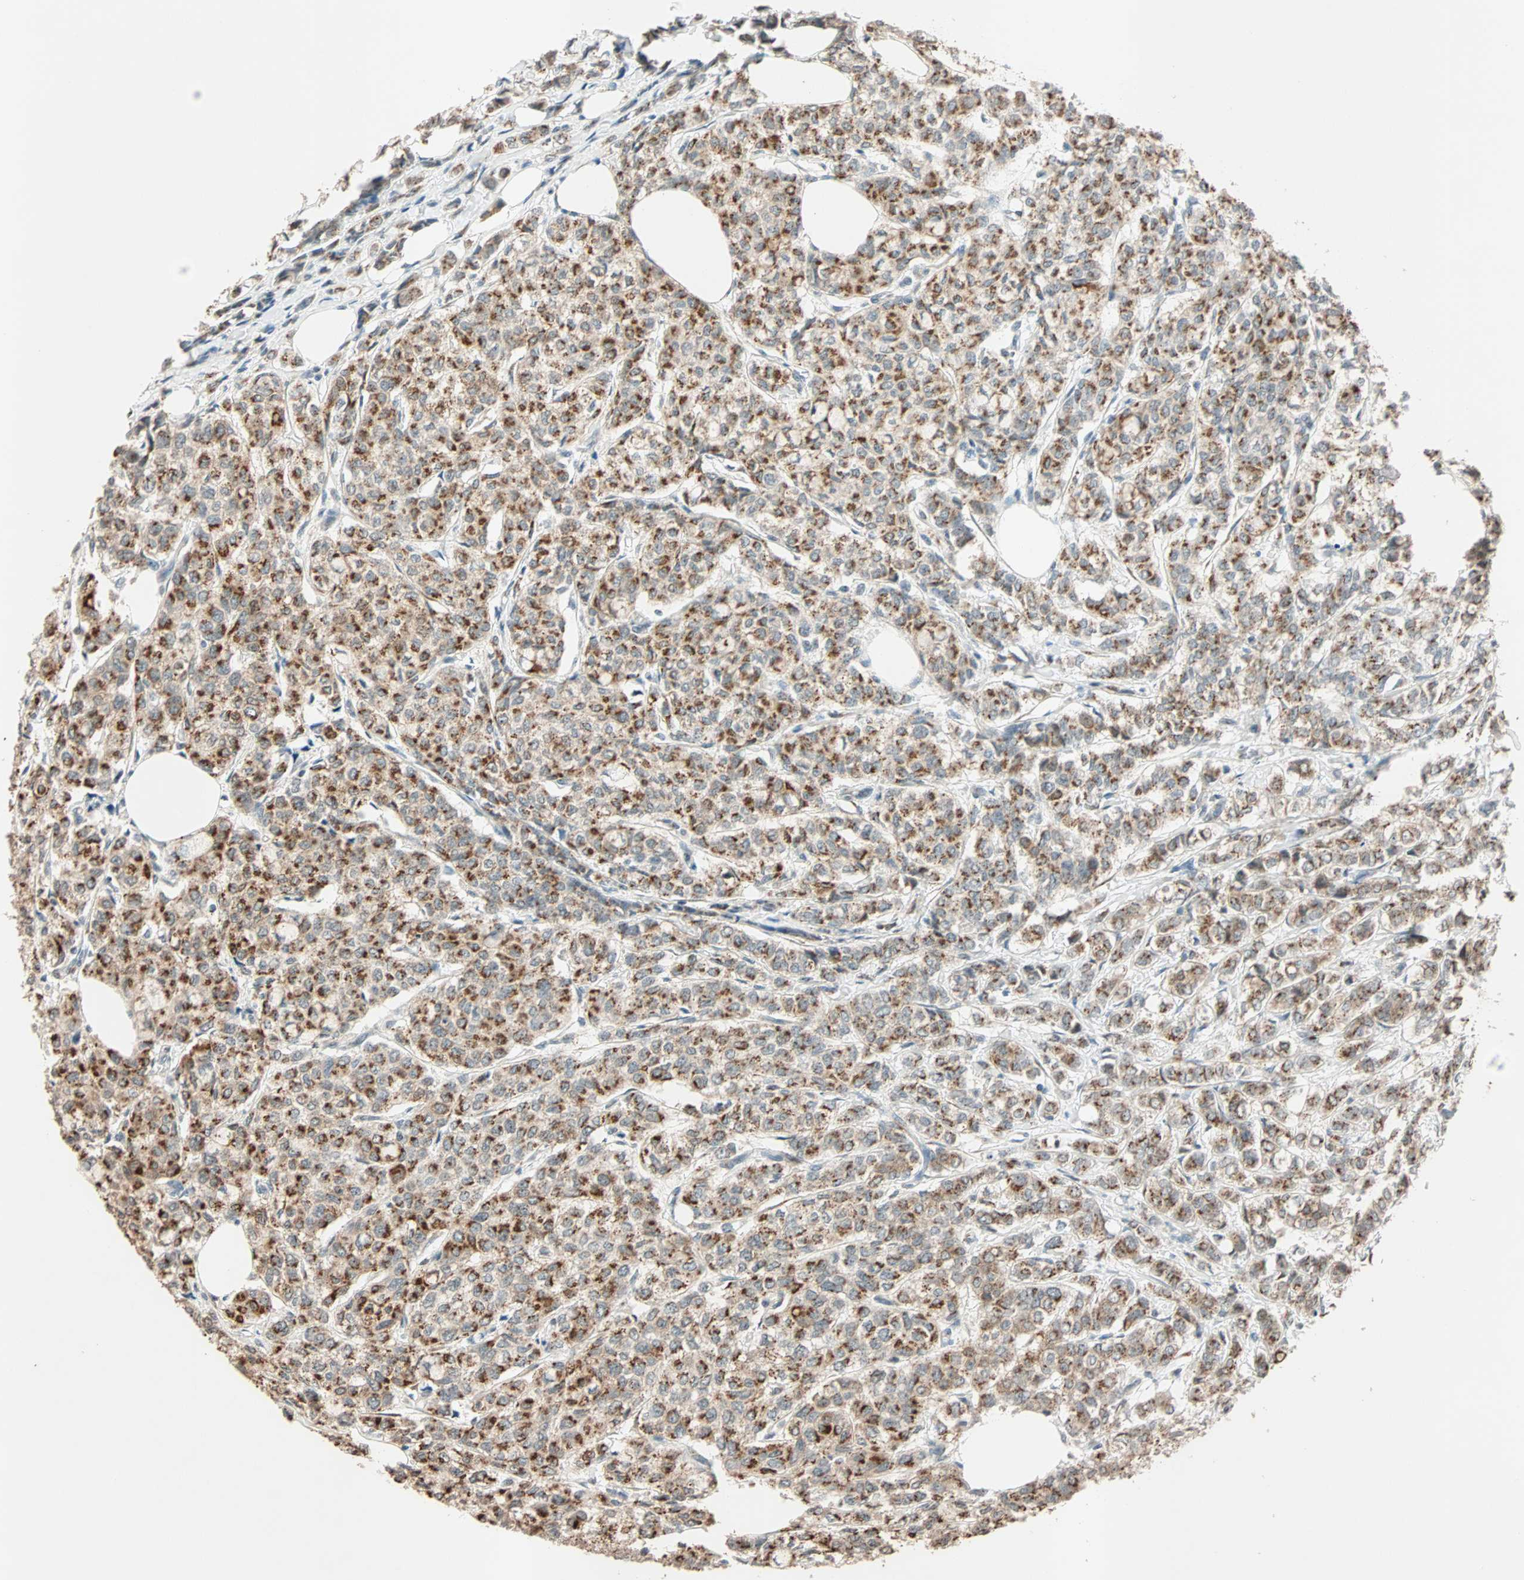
{"staining": {"intensity": "moderate", "quantity": ">75%", "location": "cytoplasmic/membranous"}, "tissue": "breast cancer", "cell_type": "Tumor cells", "image_type": "cancer", "snomed": [{"axis": "morphology", "description": "Lobular carcinoma"}, {"axis": "topography", "description": "Breast"}], "caption": "Immunohistochemistry (IHC) (DAB (3,3'-diaminobenzidine)) staining of human breast cancer (lobular carcinoma) exhibits moderate cytoplasmic/membranous protein positivity in approximately >75% of tumor cells.", "gene": "PRDM2", "patient": {"sex": "female", "age": 60}}